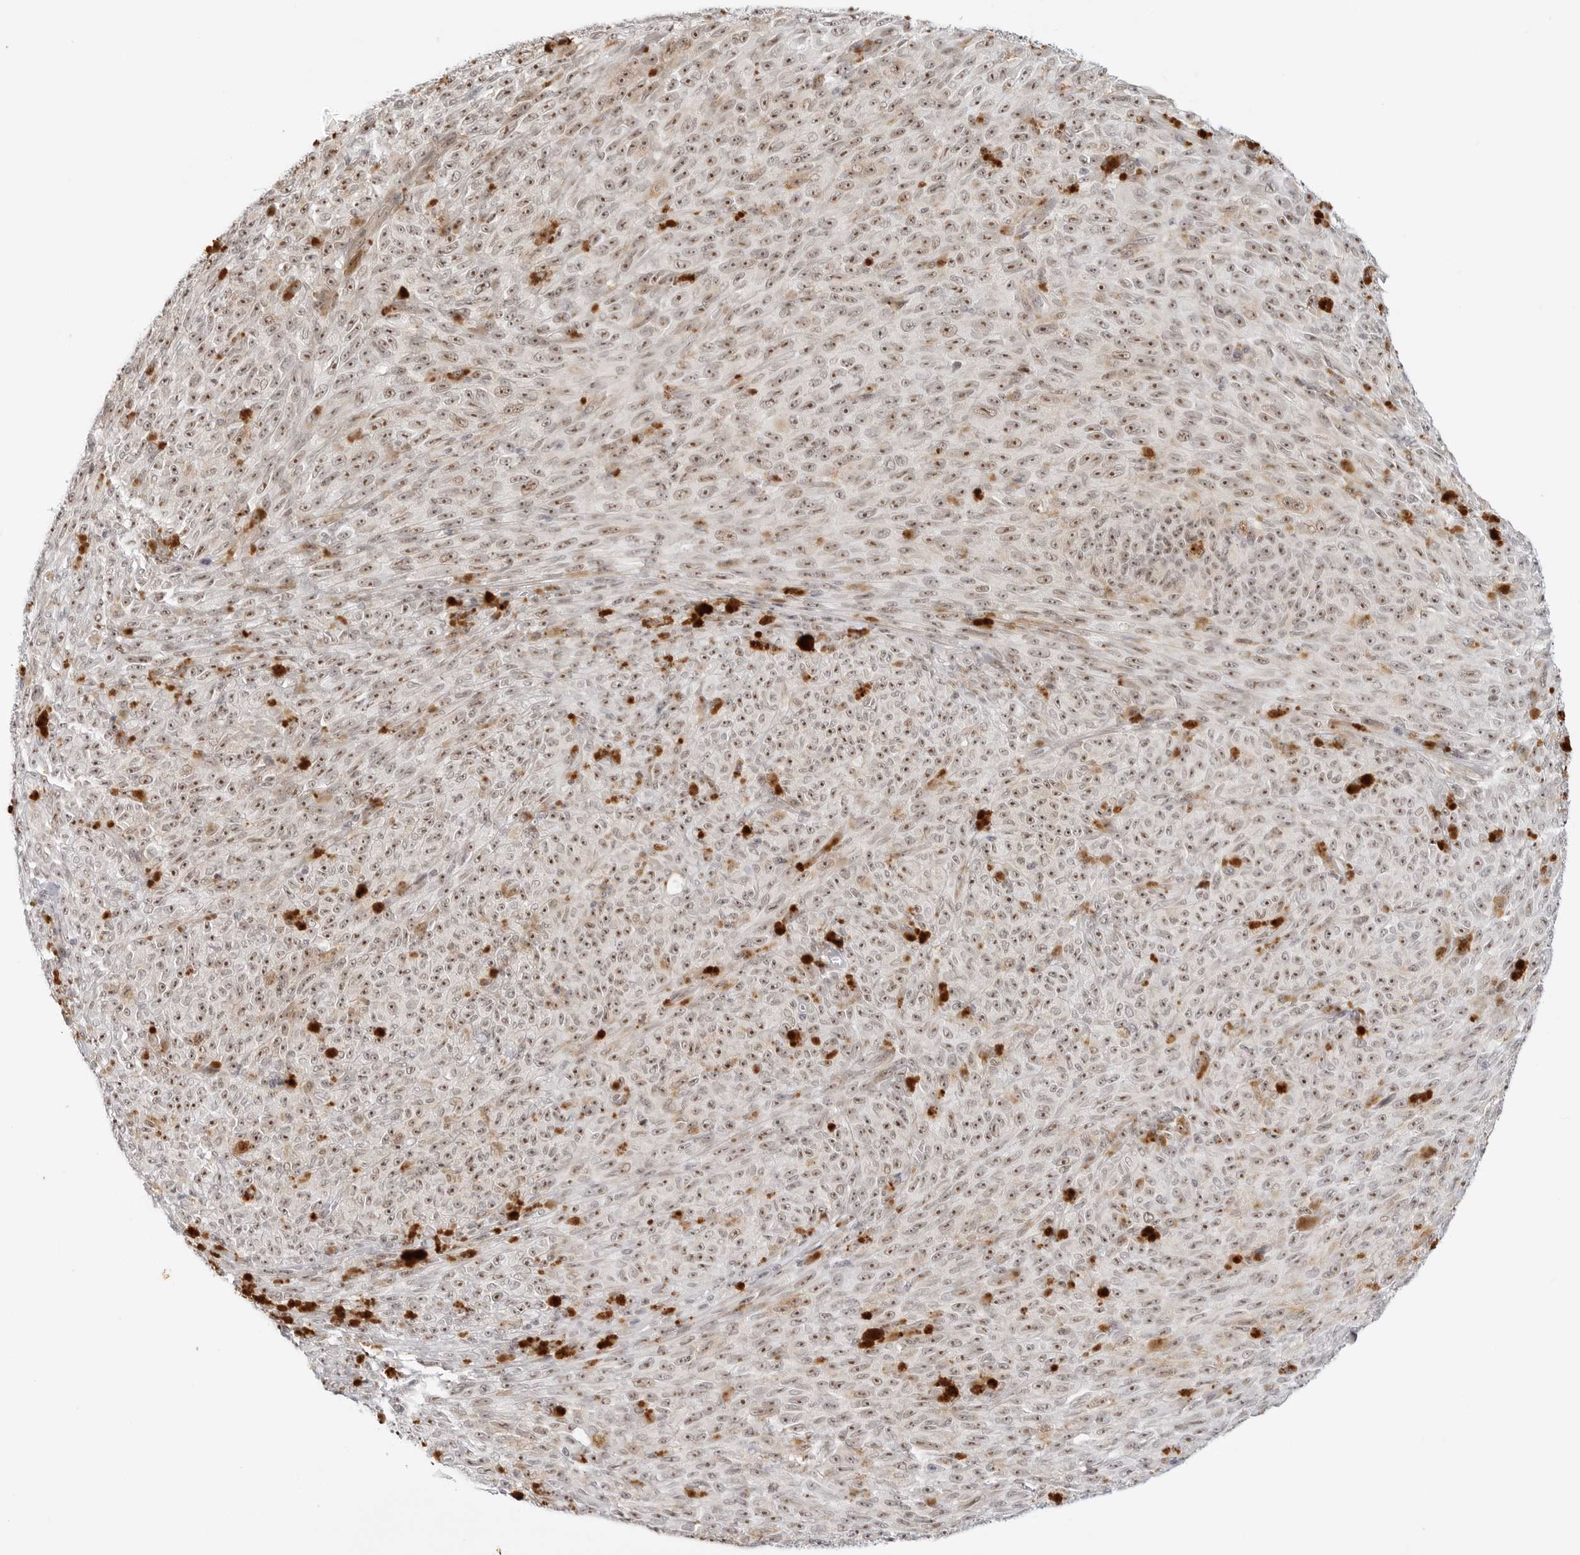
{"staining": {"intensity": "moderate", "quantity": ">75%", "location": "nuclear"}, "tissue": "melanoma", "cell_type": "Tumor cells", "image_type": "cancer", "snomed": [{"axis": "morphology", "description": "Malignant melanoma, NOS"}, {"axis": "topography", "description": "Skin"}], "caption": "Melanoma stained for a protein (brown) displays moderate nuclear positive expression in about >75% of tumor cells.", "gene": "HIPK3", "patient": {"sex": "female", "age": 82}}